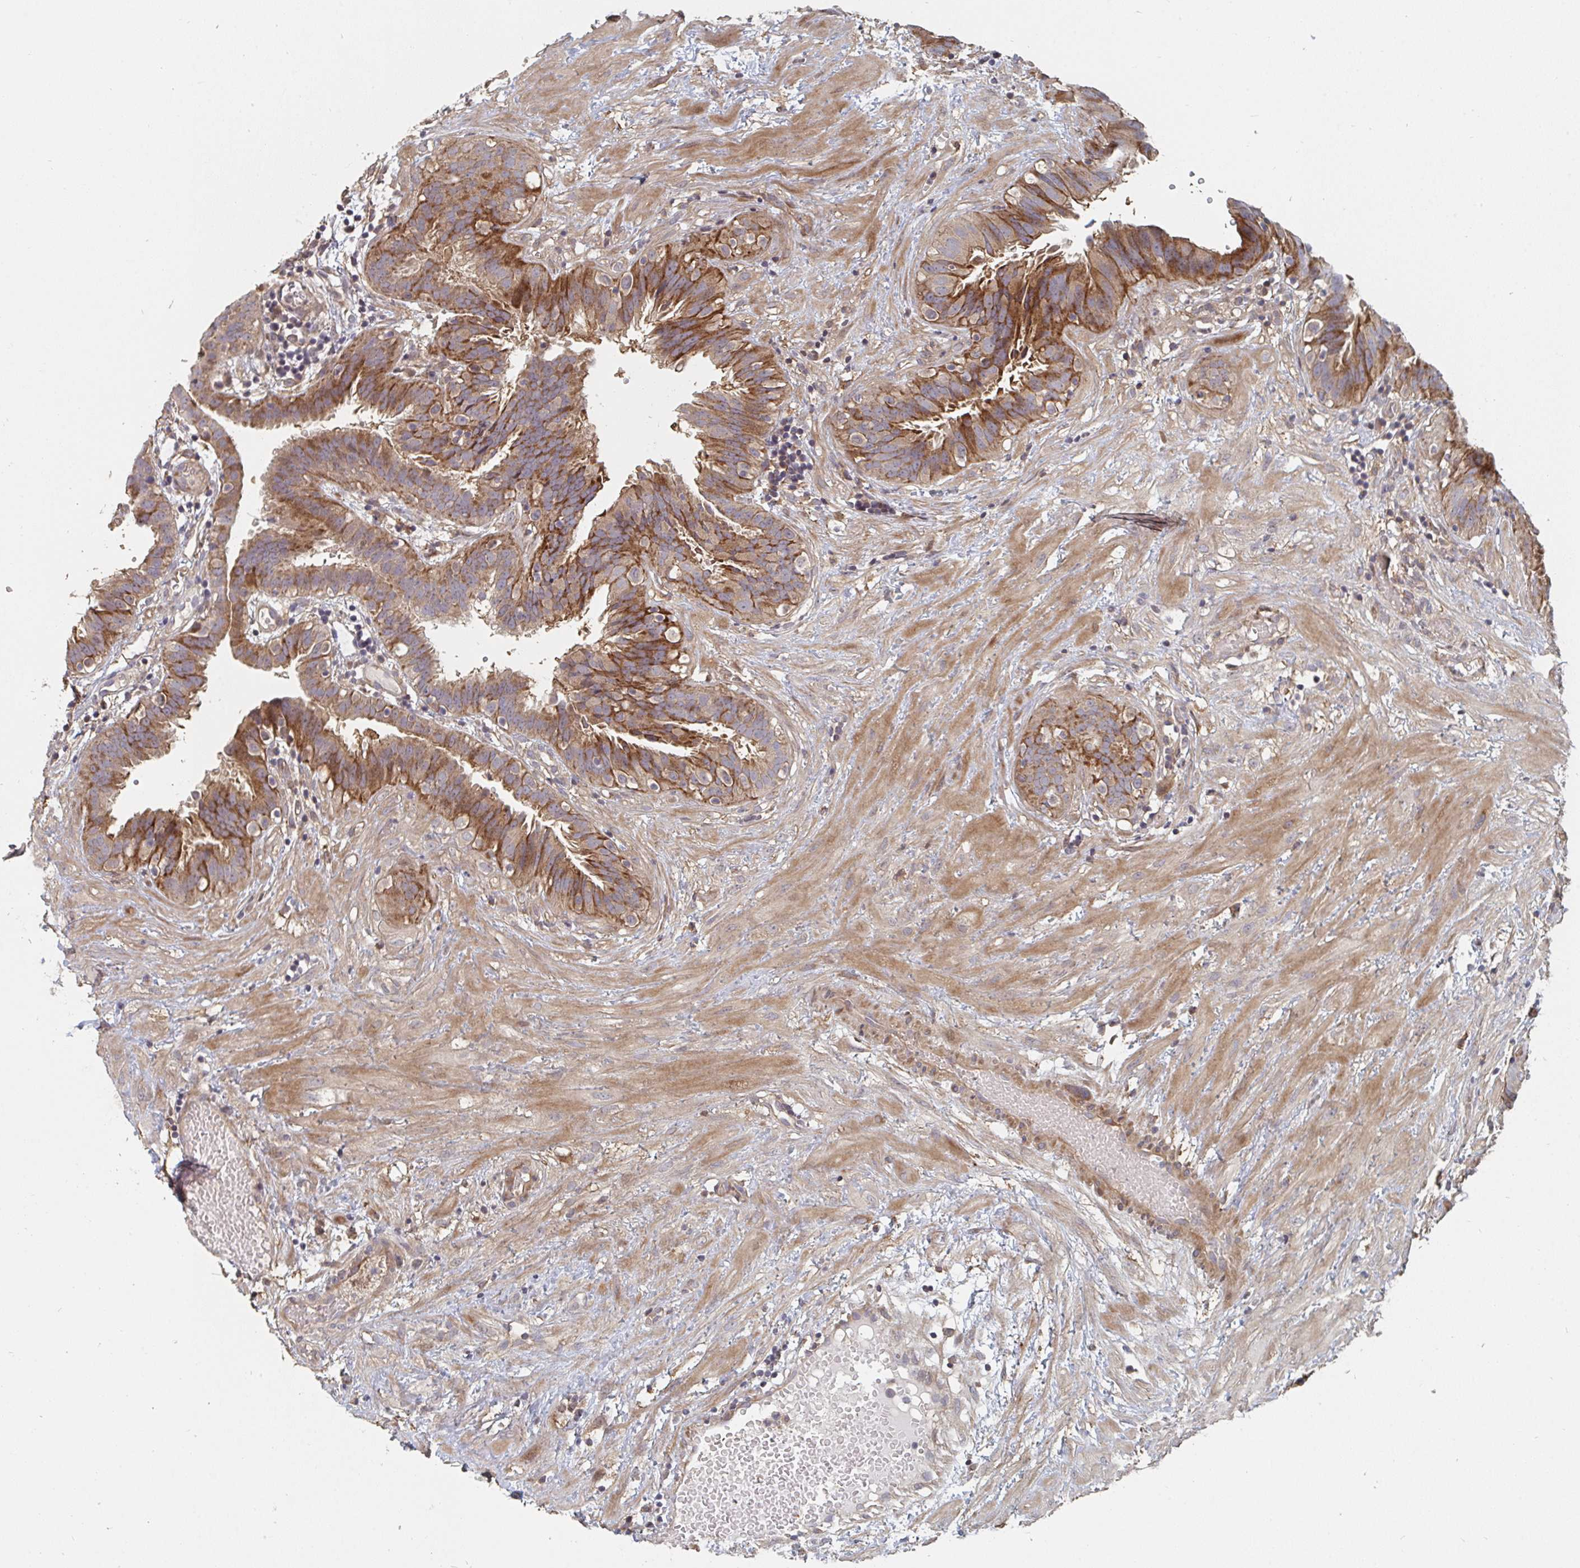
{"staining": {"intensity": "moderate", "quantity": ">75%", "location": "cytoplasmic/membranous"}, "tissue": "fallopian tube", "cell_type": "Glandular cells", "image_type": "normal", "snomed": [{"axis": "morphology", "description": "Normal tissue, NOS"}, {"axis": "topography", "description": "Fallopian tube"}], "caption": "A brown stain highlights moderate cytoplasmic/membranous staining of a protein in glandular cells of benign fallopian tube. The protein is shown in brown color, while the nuclei are stained blue.", "gene": "PTEN", "patient": {"sex": "female", "age": 37}}